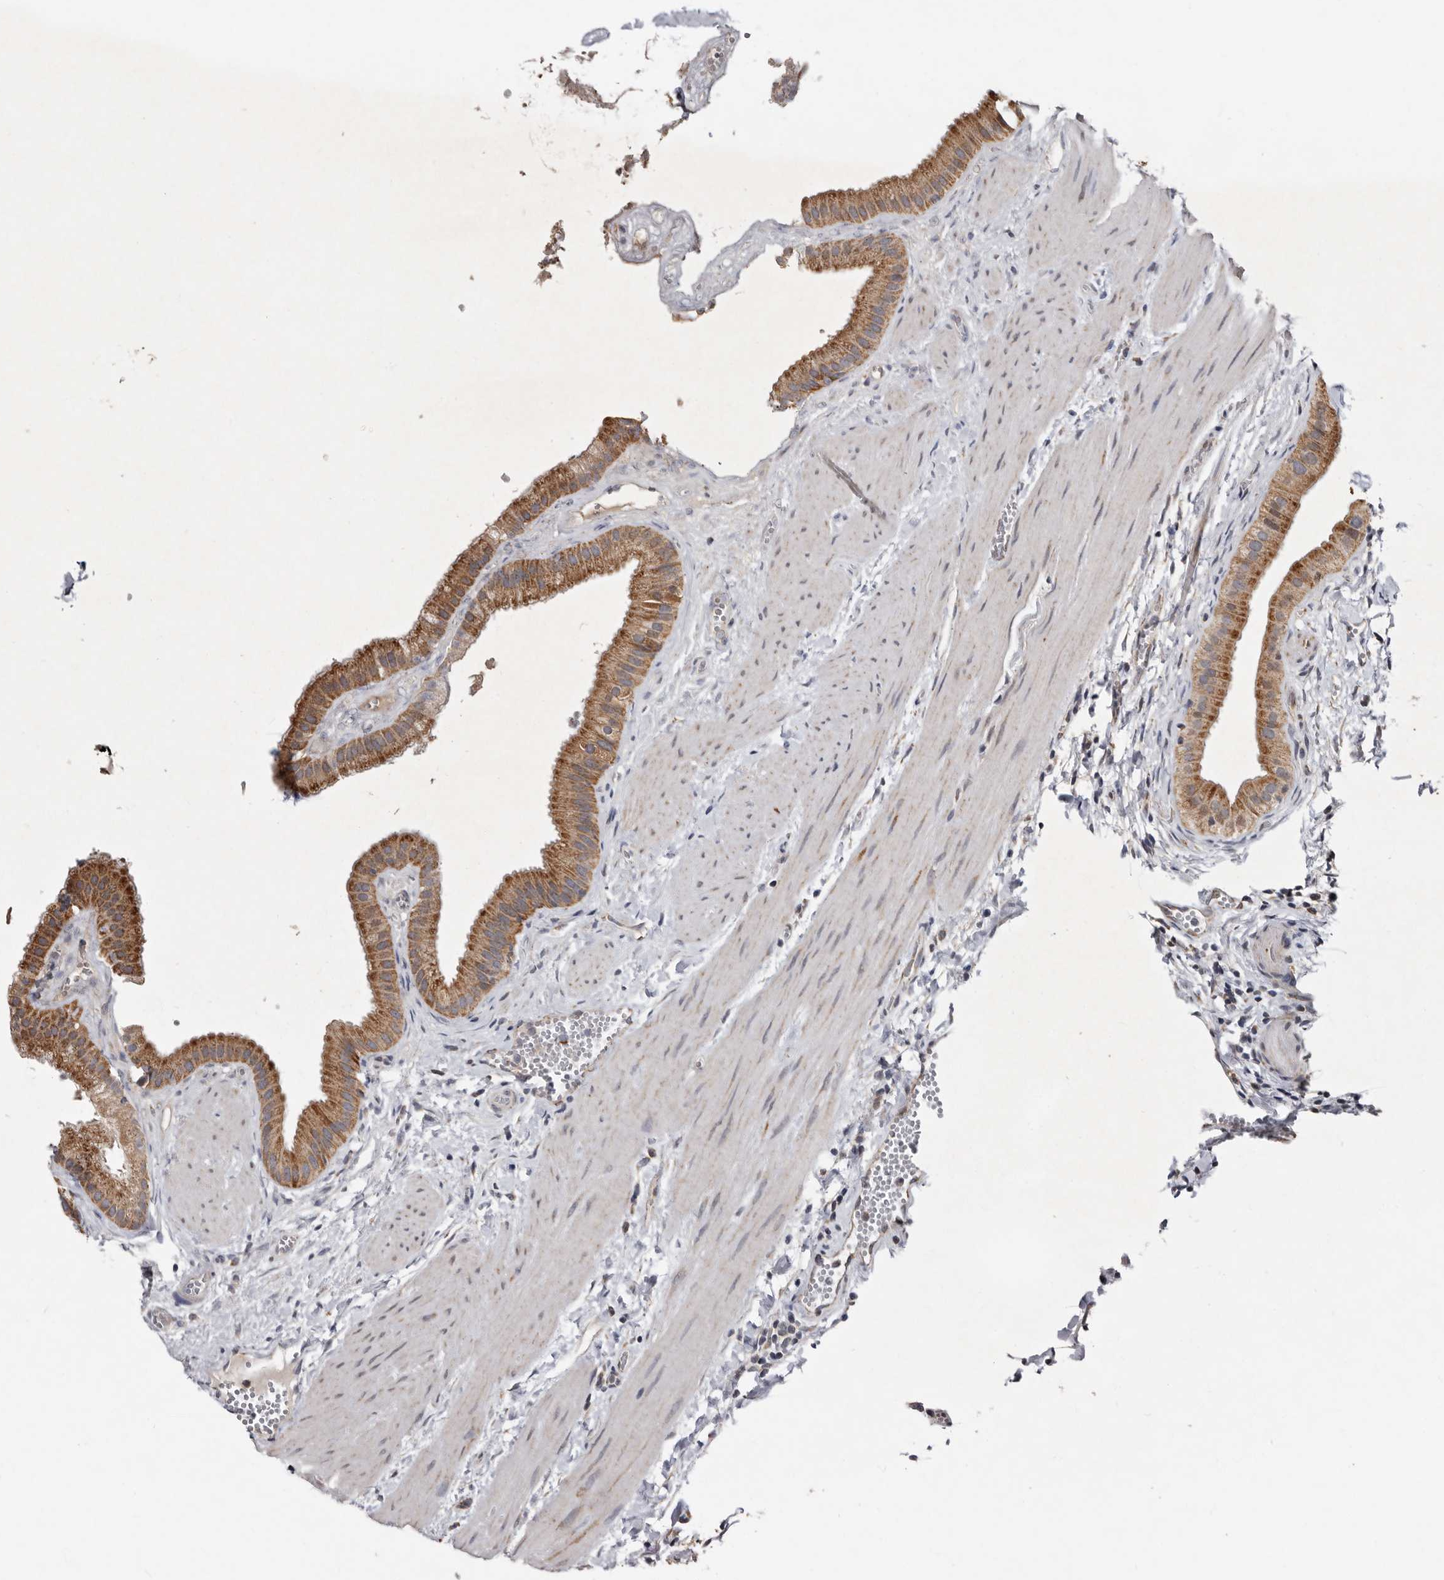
{"staining": {"intensity": "strong", "quantity": "25%-75%", "location": "cytoplasmic/membranous"}, "tissue": "gallbladder", "cell_type": "Glandular cells", "image_type": "normal", "snomed": [{"axis": "morphology", "description": "Normal tissue, NOS"}, {"axis": "topography", "description": "Gallbladder"}], "caption": "Protein analysis of unremarkable gallbladder shows strong cytoplasmic/membranous positivity in approximately 25%-75% of glandular cells.", "gene": "MRPL18", "patient": {"sex": "male", "age": 55}}